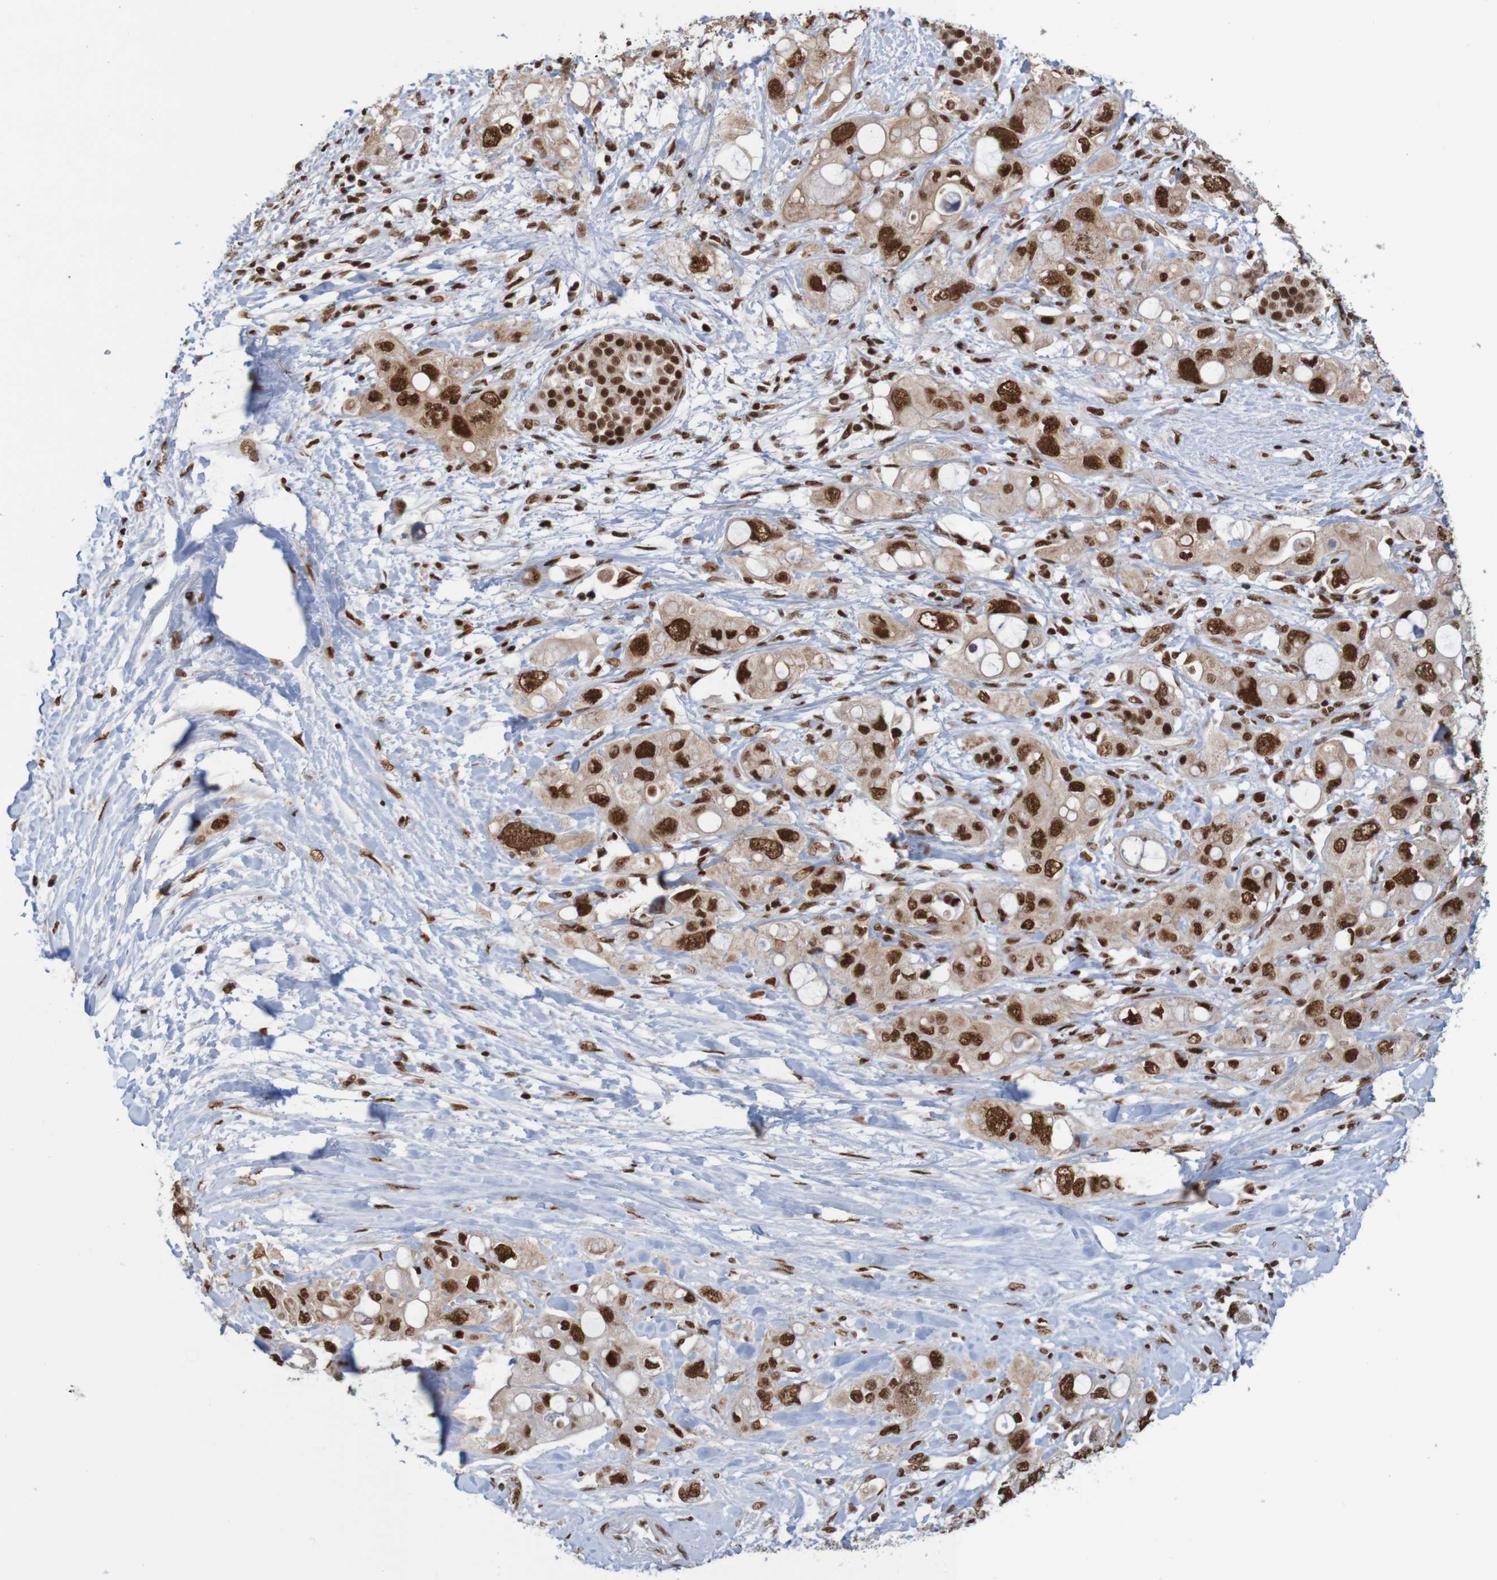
{"staining": {"intensity": "strong", "quantity": ">75%", "location": "nuclear"}, "tissue": "pancreatic cancer", "cell_type": "Tumor cells", "image_type": "cancer", "snomed": [{"axis": "morphology", "description": "Adenocarcinoma, NOS"}, {"axis": "topography", "description": "Pancreas"}], "caption": "The image demonstrates a brown stain indicating the presence of a protein in the nuclear of tumor cells in pancreatic cancer (adenocarcinoma). The staining was performed using DAB to visualize the protein expression in brown, while the nuclei were stained in blue with hematoxylin (Magnification: 20x).", "gene": "THRAP3", "patient": {"sex": "female", "age": 56}}